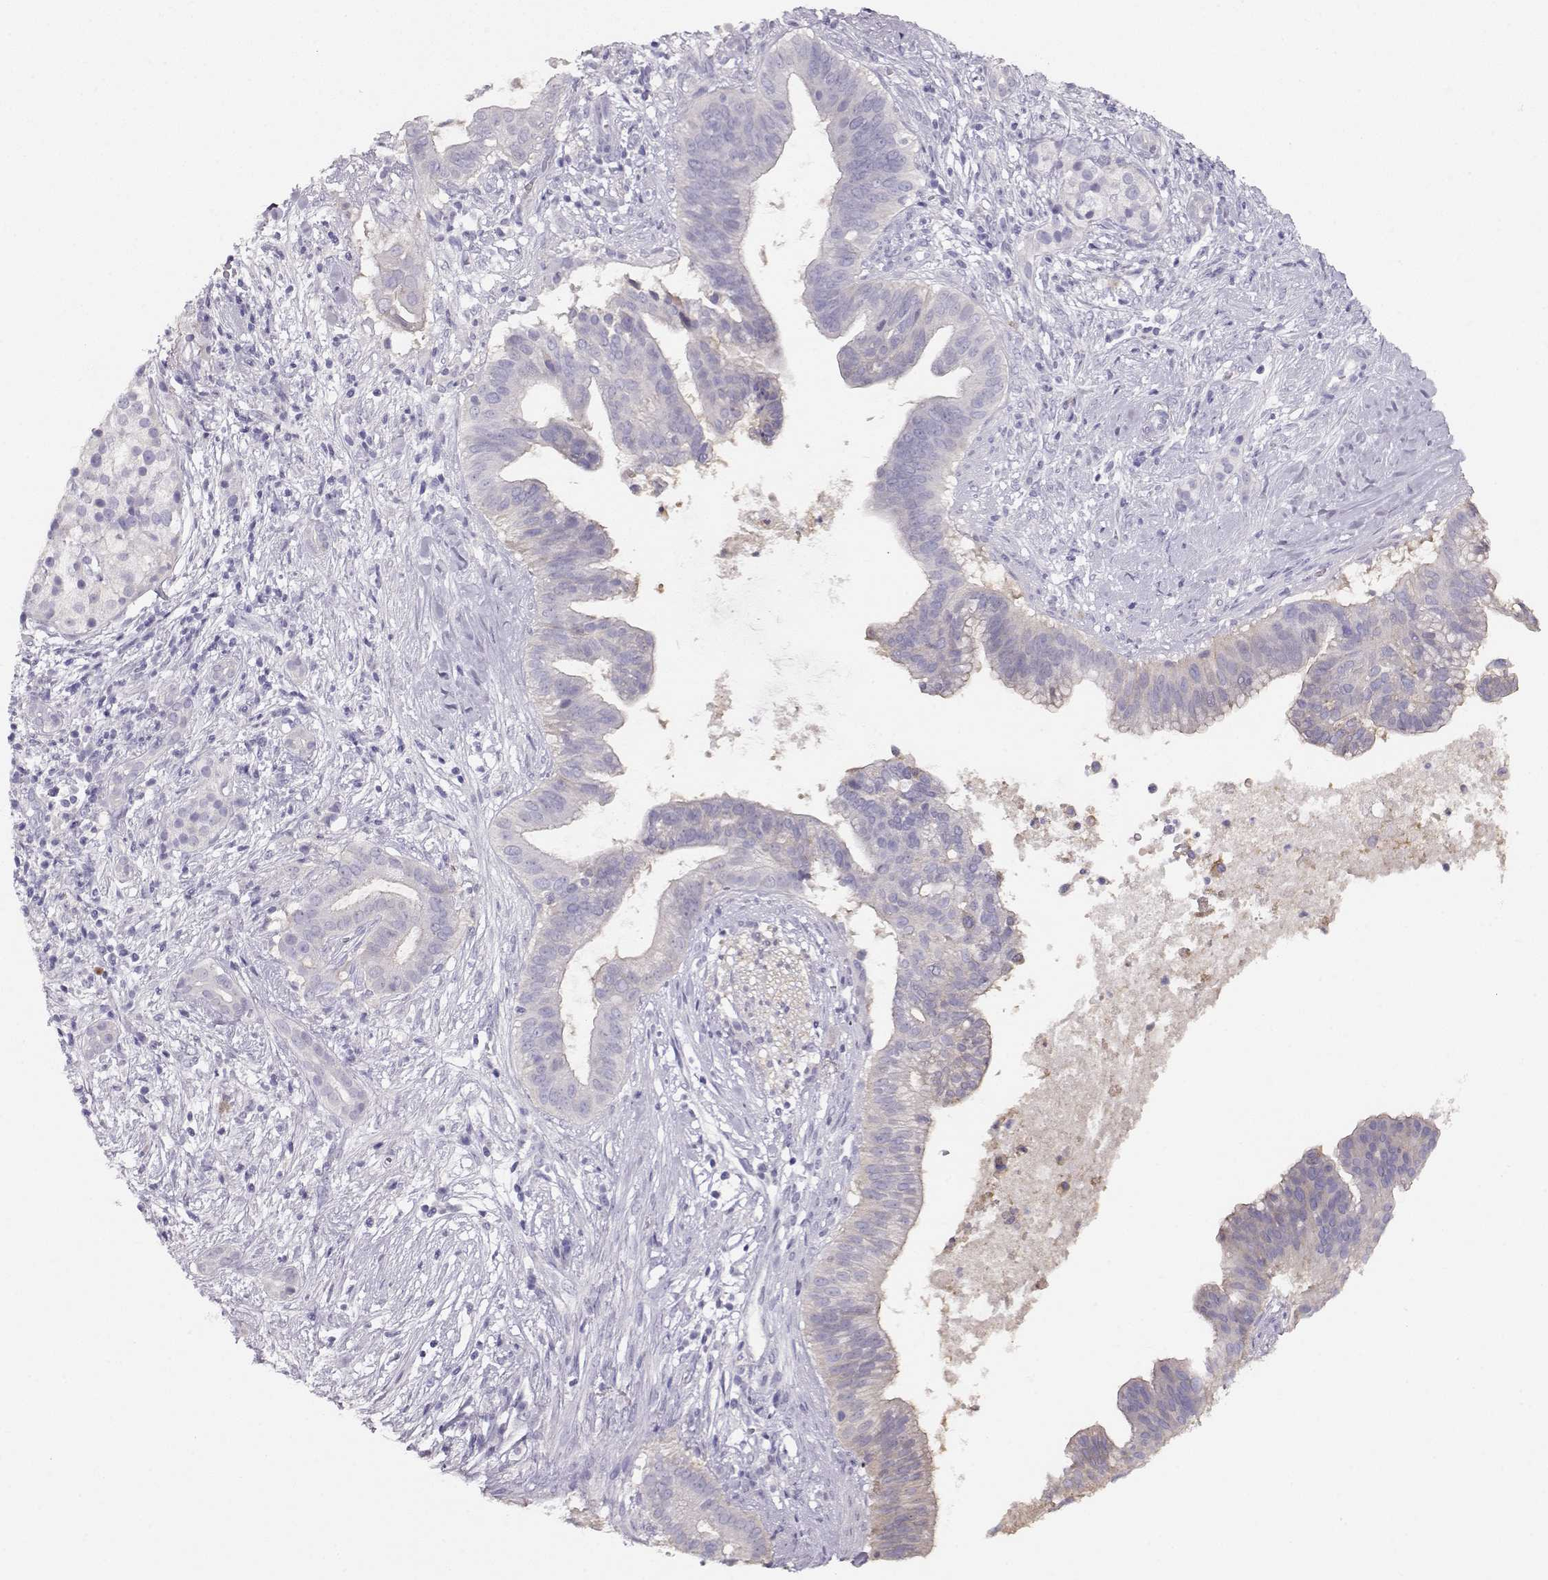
{"staining": {"intensity": "negative", "quantity": "none", "location": "none"}, "tissue": "pancreatic cancer", "cell_type": "Tumor cells", "image_type": "cancer", "snomed": [{"axis": "morphology", "description": "Adenocarcinoma, NOS"}, {"axis": "topography", "description": "Pancreas"}], "caption": "A histopathology image of human pancreatic cancer is negative for staining in tumor cells. (Brightfield microscopy of DAB immunohistochemistry at high magnification).", "gene": "NDRG4", "patient": {"sex": "male", "age": 61}}